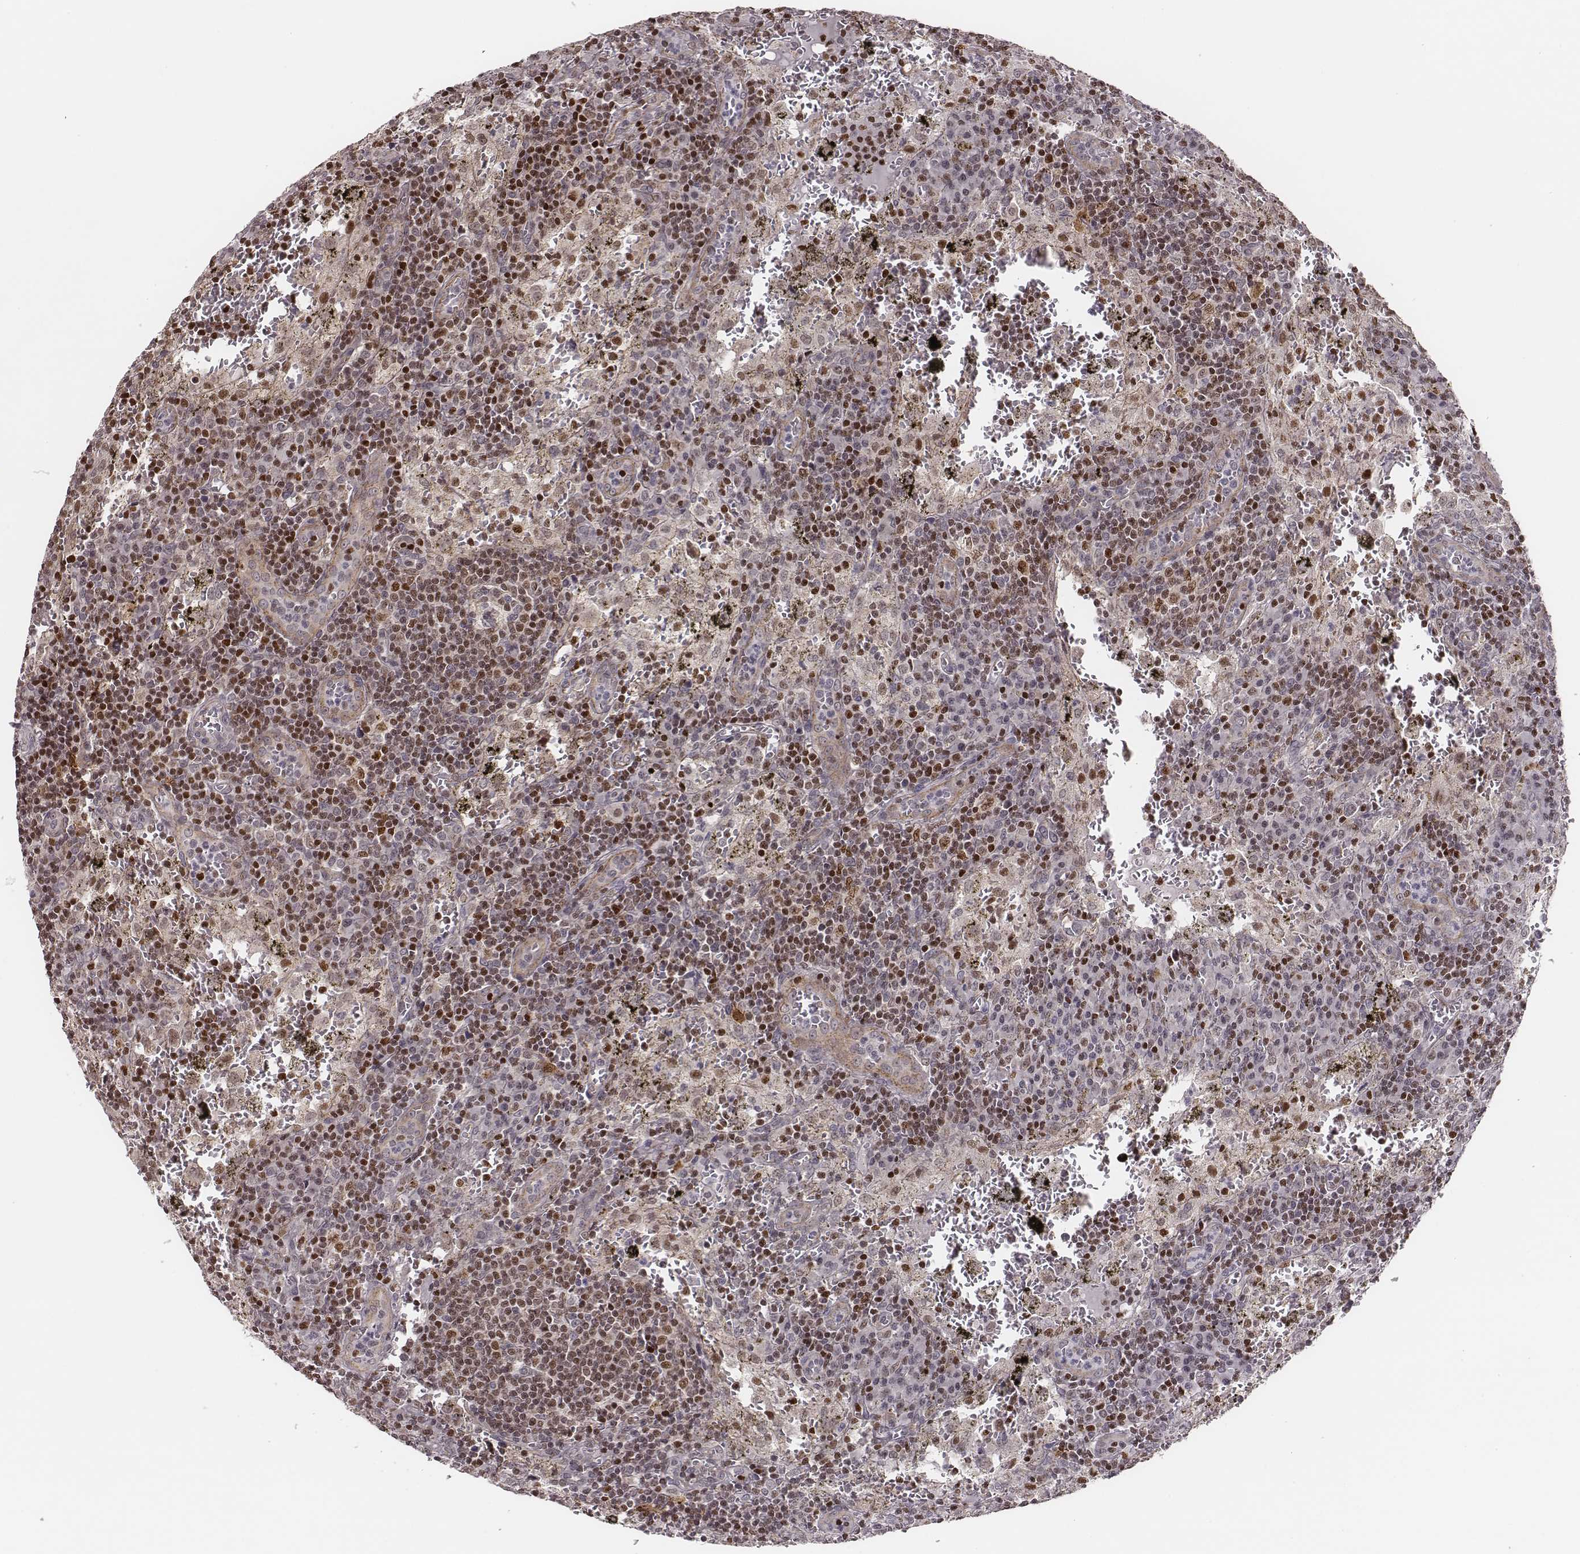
{"staining": {"intensity": "strong", "quantity": ">75%", "location": "nuclear"}, "tissue": "lymph node", "cell_type": "Non-germinal center cells", "image_type": "normal", "snomed": [{"axis": "morphology", "description": "Normal tissue, NOS"}, {"axis": "topography", "description": "Lymph node"}], "caption": "The micrograph shows a brown stain indicating the presence of a protein in the nuclear of non-germinal center cells in lymph node. The staining was performed using DAB to visualize the protein expression in brown, while the nuclei were stained in blue with hematoxylin (Magnification: 20x).", "gene": "WDR59", "patient": {"sex": "male", "age": 62}}